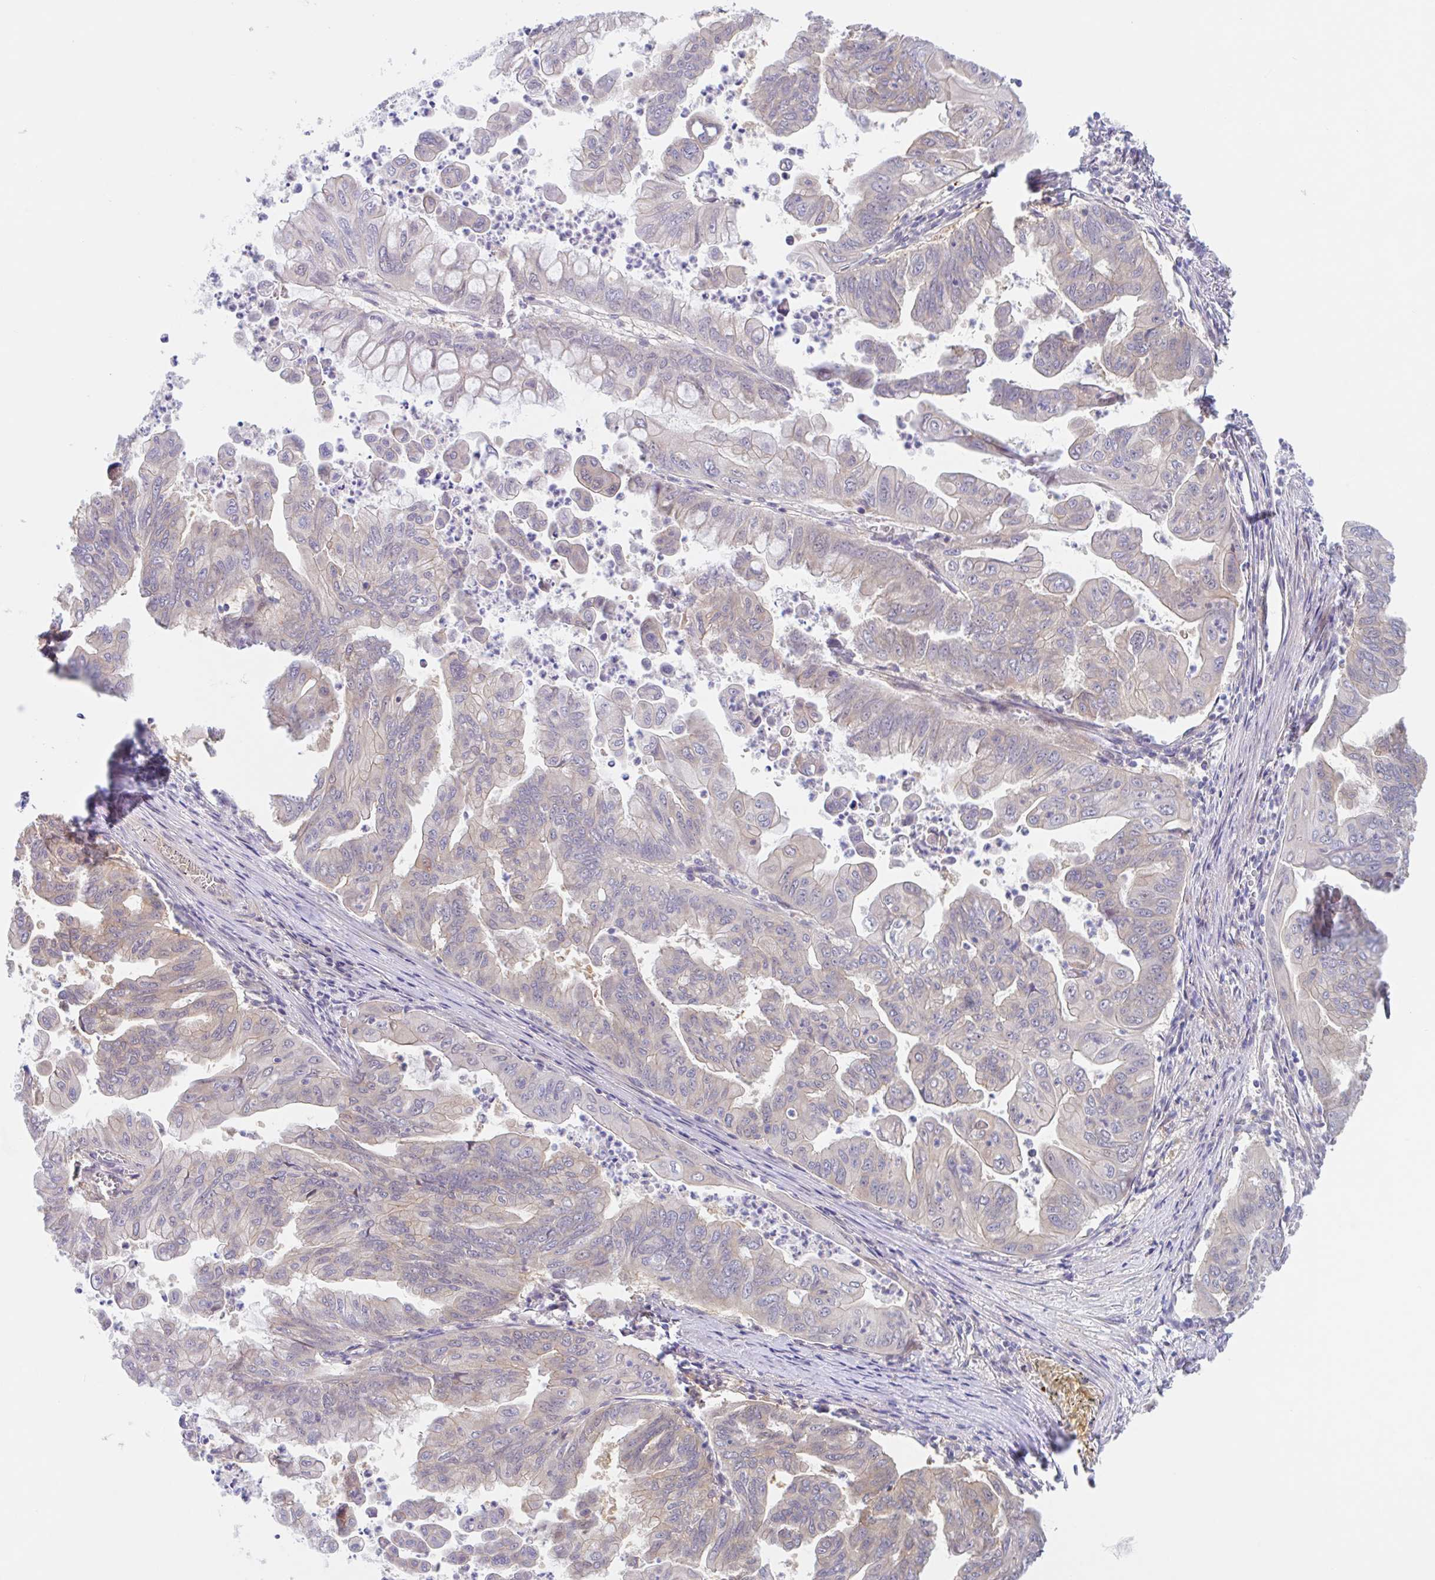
{"staining": {"intensity": "weak", "quantity": "25%-75%", "location": "cytoplasmic/membranous"}, "tissue": "stomach cancer", "cell_type": "Tumor cells", "image_type": "cancer", "snomed": [{"axis": "morphology", "description": "Adenocarcinoma, NOS"}, {"axis": "topography", "description": "Stomach, upper"}], "caption": "This micrograph demonstrates stomach cancer stained with IHC to label a protein in brown. The cytoplasmic/membranous of tumor cells show weak positivity for the protein. Nuclei are counter-stained blue.", "gene": "TMEM86A", "patient": {"sex": "male", "age": 80}}